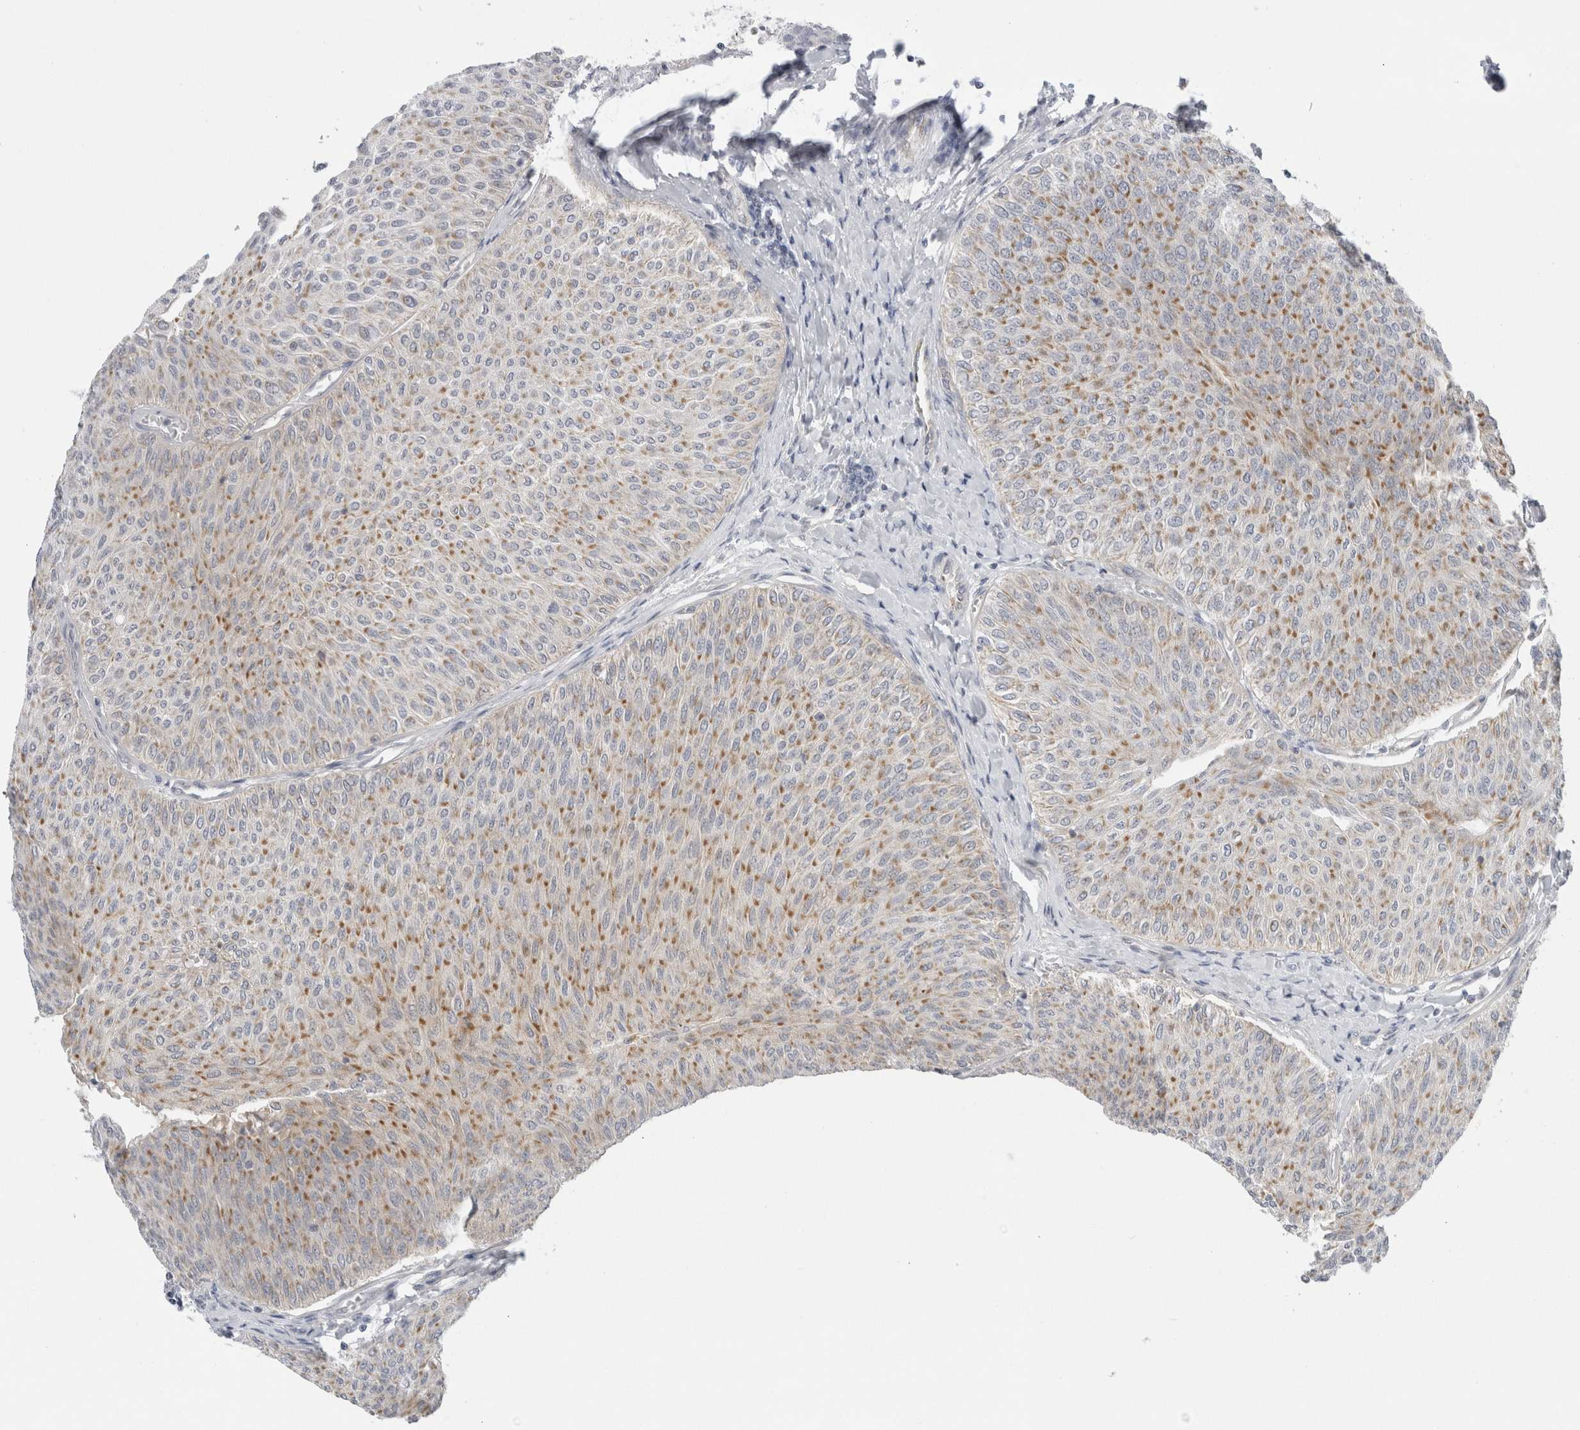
{"staining": {"intensity": "moderate", "quantity": "25%-75%", "location": "cytoplasmic/membranous"}, "tissue": "urothelial cancer", "cell_type": "Tumor cells", "image_type": "cancer", "snomed": [{"axis": "morphology", "description": "Urothelial carcinoma, Low grade"}, {"axis": "topography", "description": "Urinary bladder"}], "caption": "Brown immunohistochemical staining in urothelial cancer displays moderate cytoplasmic/membranous expression in approximately 25%-75% of tumor cells. (IHC, brightfield microscopy, high magnification).", "gene": "FAHD1", "patient": {"sex": "male", "age": 78}}